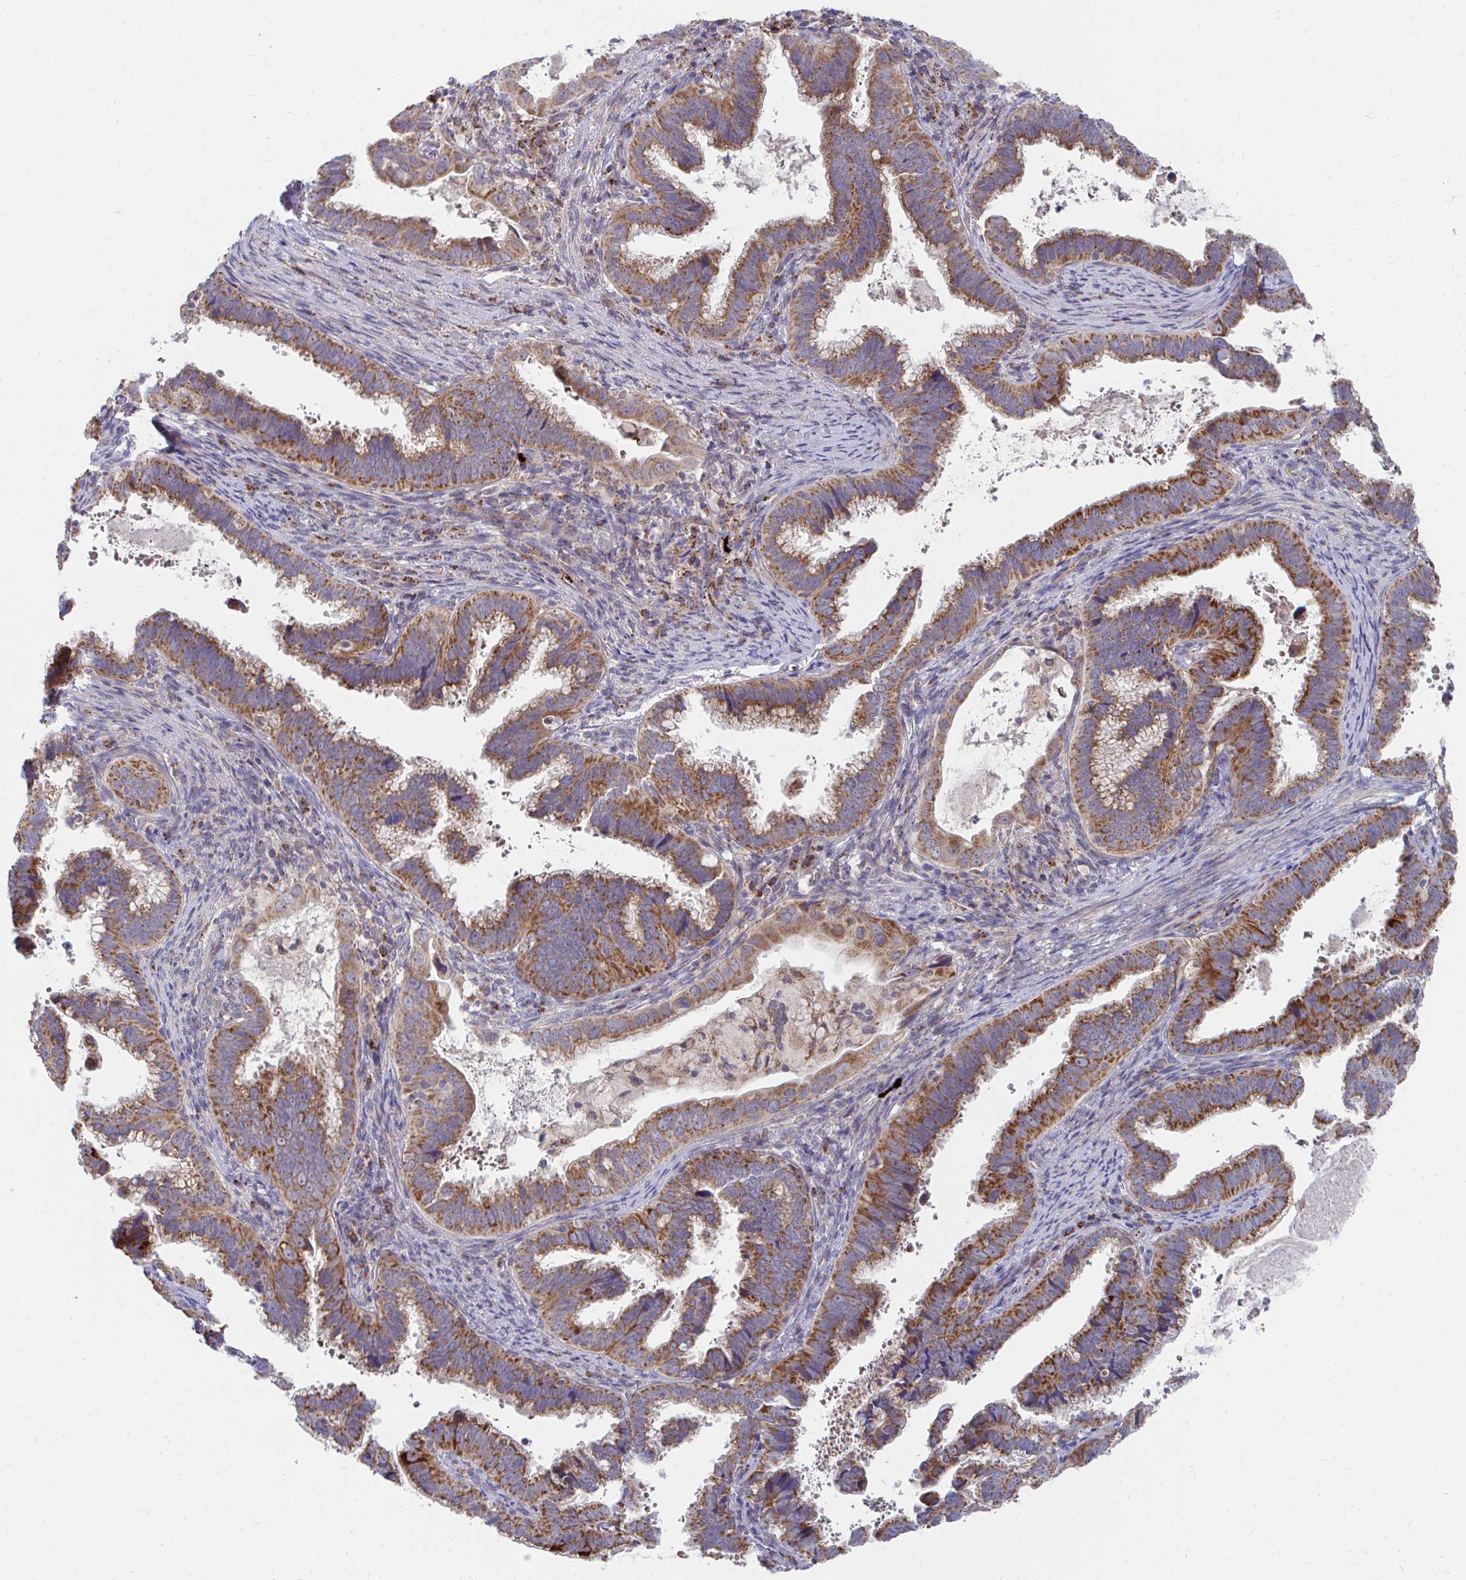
{"staining": {"intensity": "moderate", "quantity": ">75%", "location": "cytoplasmic/membranous"}, "tissue": "cervical cancer", "cell_type": "Tumor cells", "image_type": "cancer", "snomed": [{"axis": "morphology", "description": "Adenocarcinoma, NOS"}, {"axis": "topography", "description": "Cervix"}], "caption": "Moderate cytoplasmic/membranous staining for a protein is seen in approximately >75% of tumor cells of adenocarcinoma (cervical) using immunohistochemistry (IHC).", "gene": "PEX3", "patient": {"sex": "female", "age": 61}}